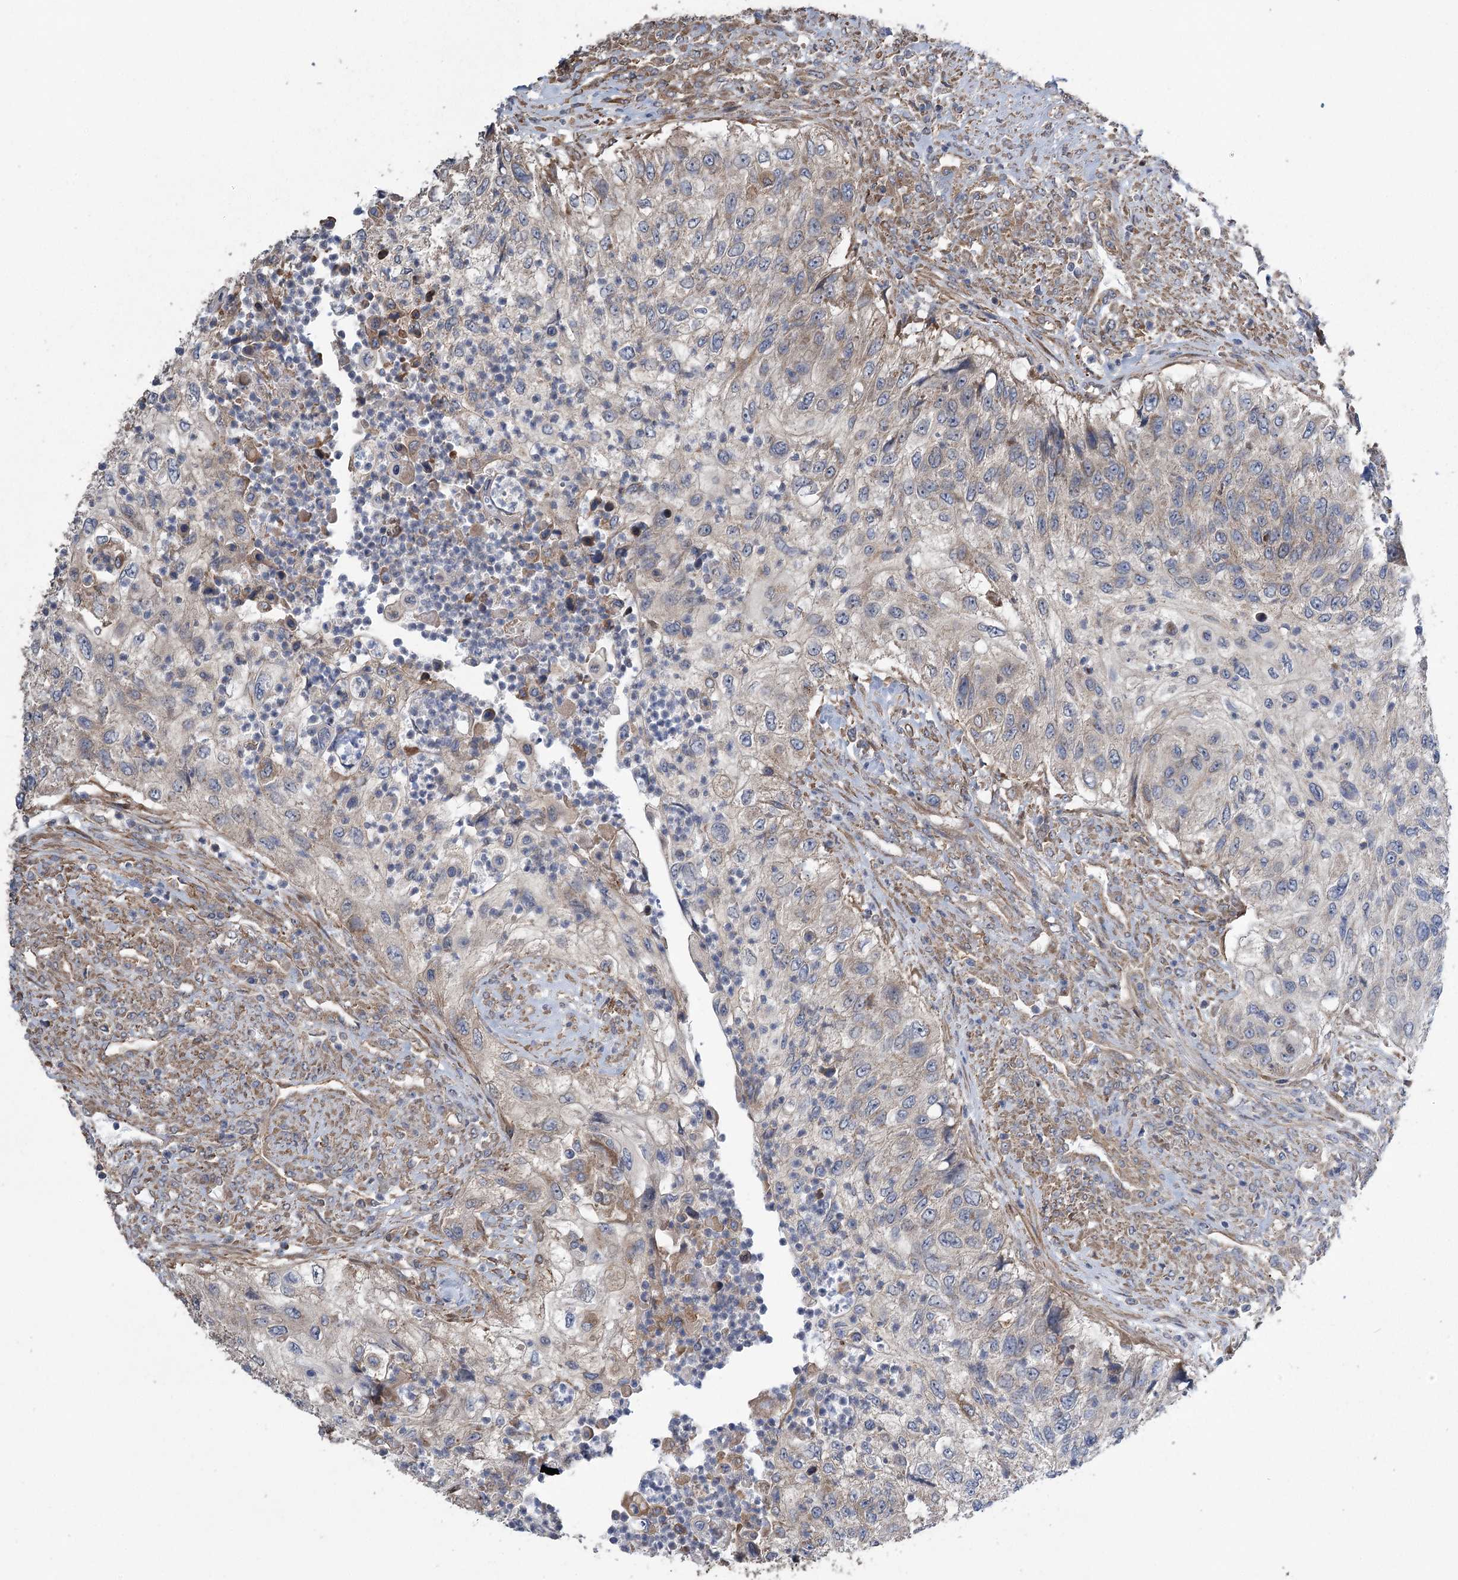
{"staining": {"intensity": "weak", "quantity": "<25%", "location": "cytoplasmic/membranous"}, "tissue": "urothelial cancer", "cell_type": "Tumor cells", "image_type": "cancer", "snomed": [{"axis": "morphology", "description": "Urothelial carcinoma, High grade"}, {"axis": "topography", "description": "Urinary bladder"}], "caption": "The IHC histopathology image has no significant staining in tumor cells of urothelial cancer tissue.", "gene": "RWDD4", "patient": {"sex": "female", "age": 60}}